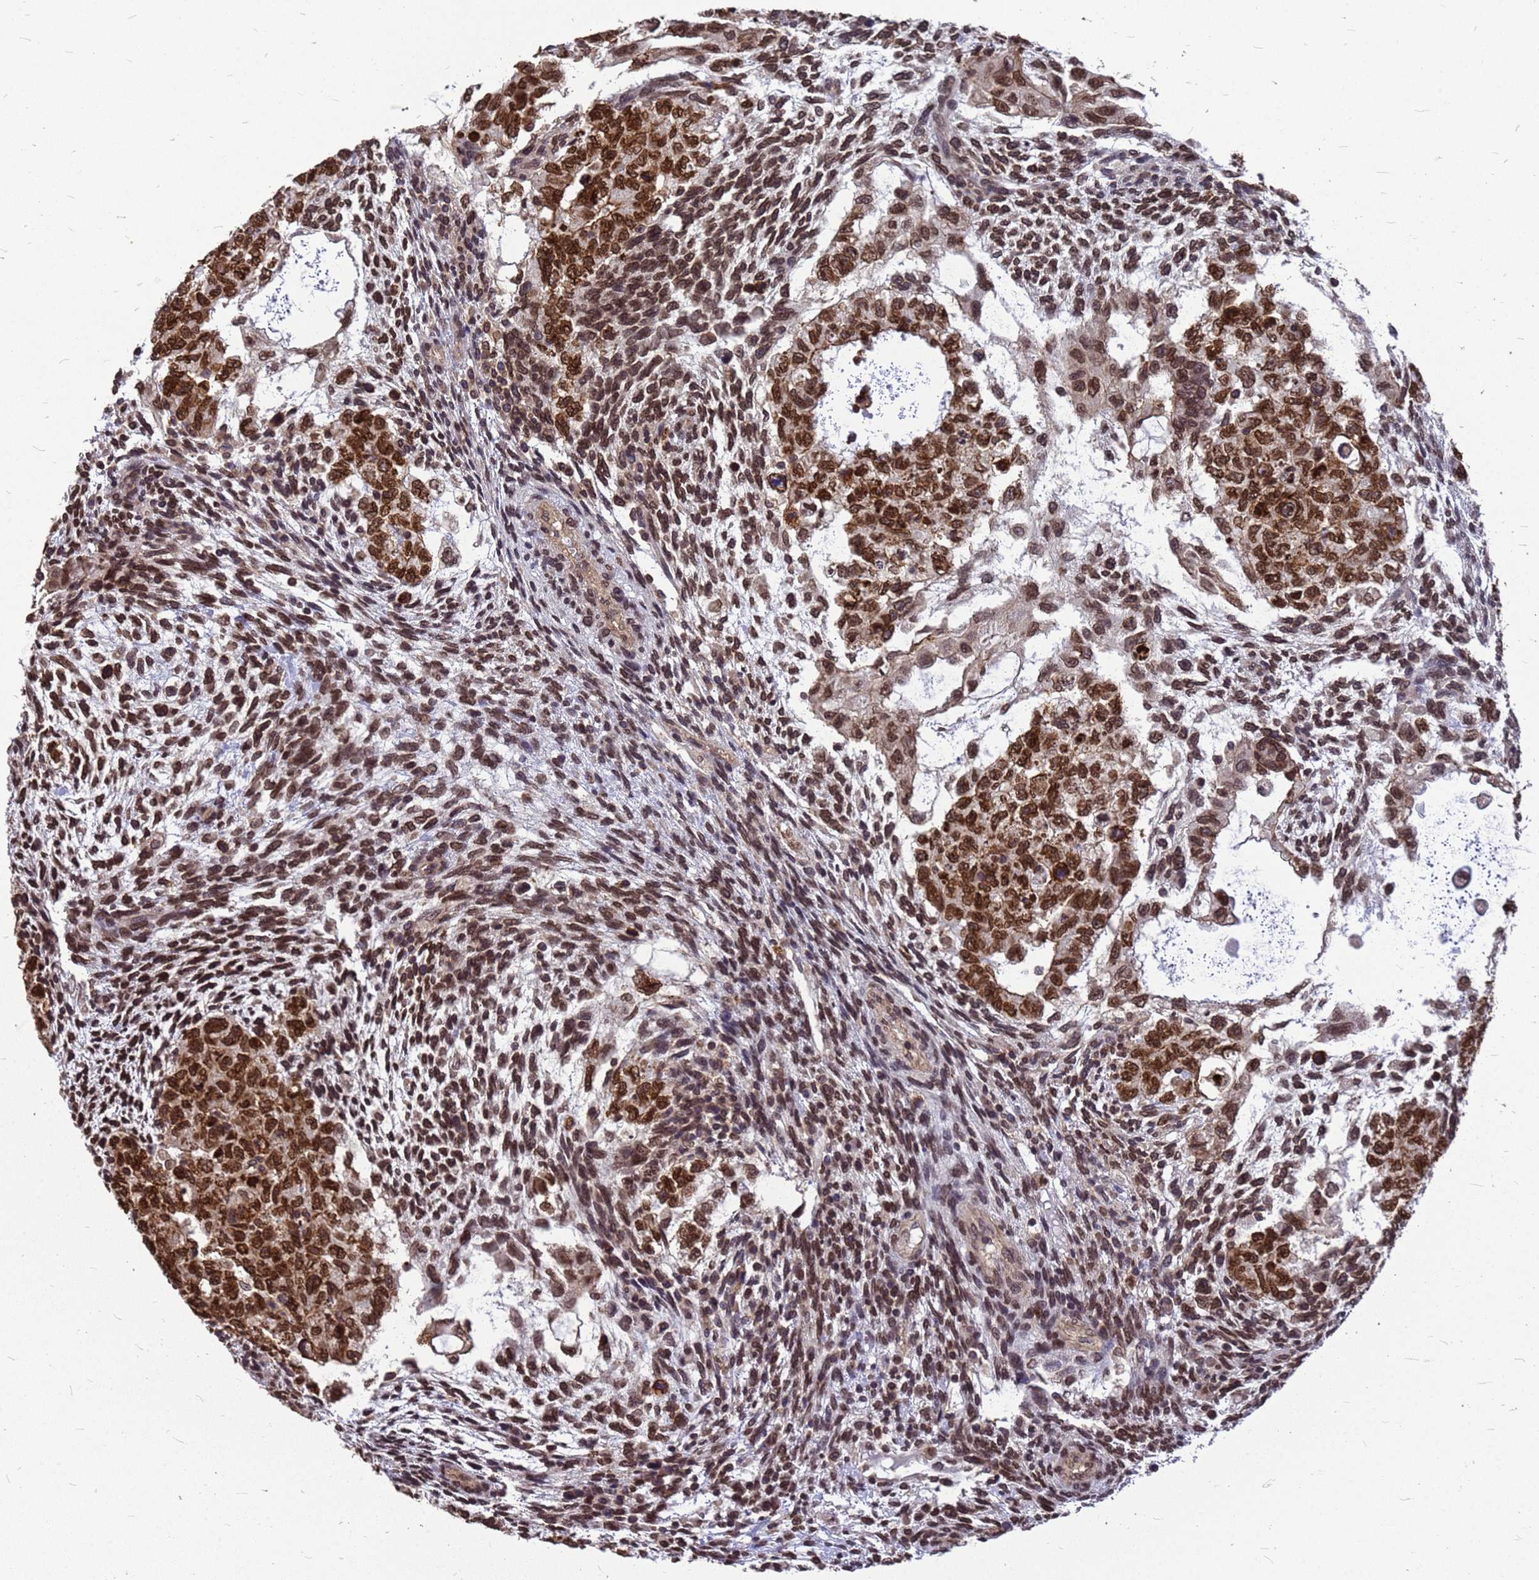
{"staining": {"intensity": "strong", "quantity": ">75%", "location": "cytoplasmic/membranous,nuclear"}, "tissue": "testis cancer", "cell_type": "Tumor cells", "image_type": "cancer", "snomed": [{"axis": "morphology", "description": "Carcinoma, Embryonal, NOS"}, {"axis": "topography", "description": "Testis"}], "caption": "Embryonal carcinoma (testis) was stained to show a protein in brown. There is high levels of strong cytoplasmic/membranous and nuclear staining in about >75% of tumor cells.", "gene": "C1orf35", "patient": {"sex": "male", "age": 36}}